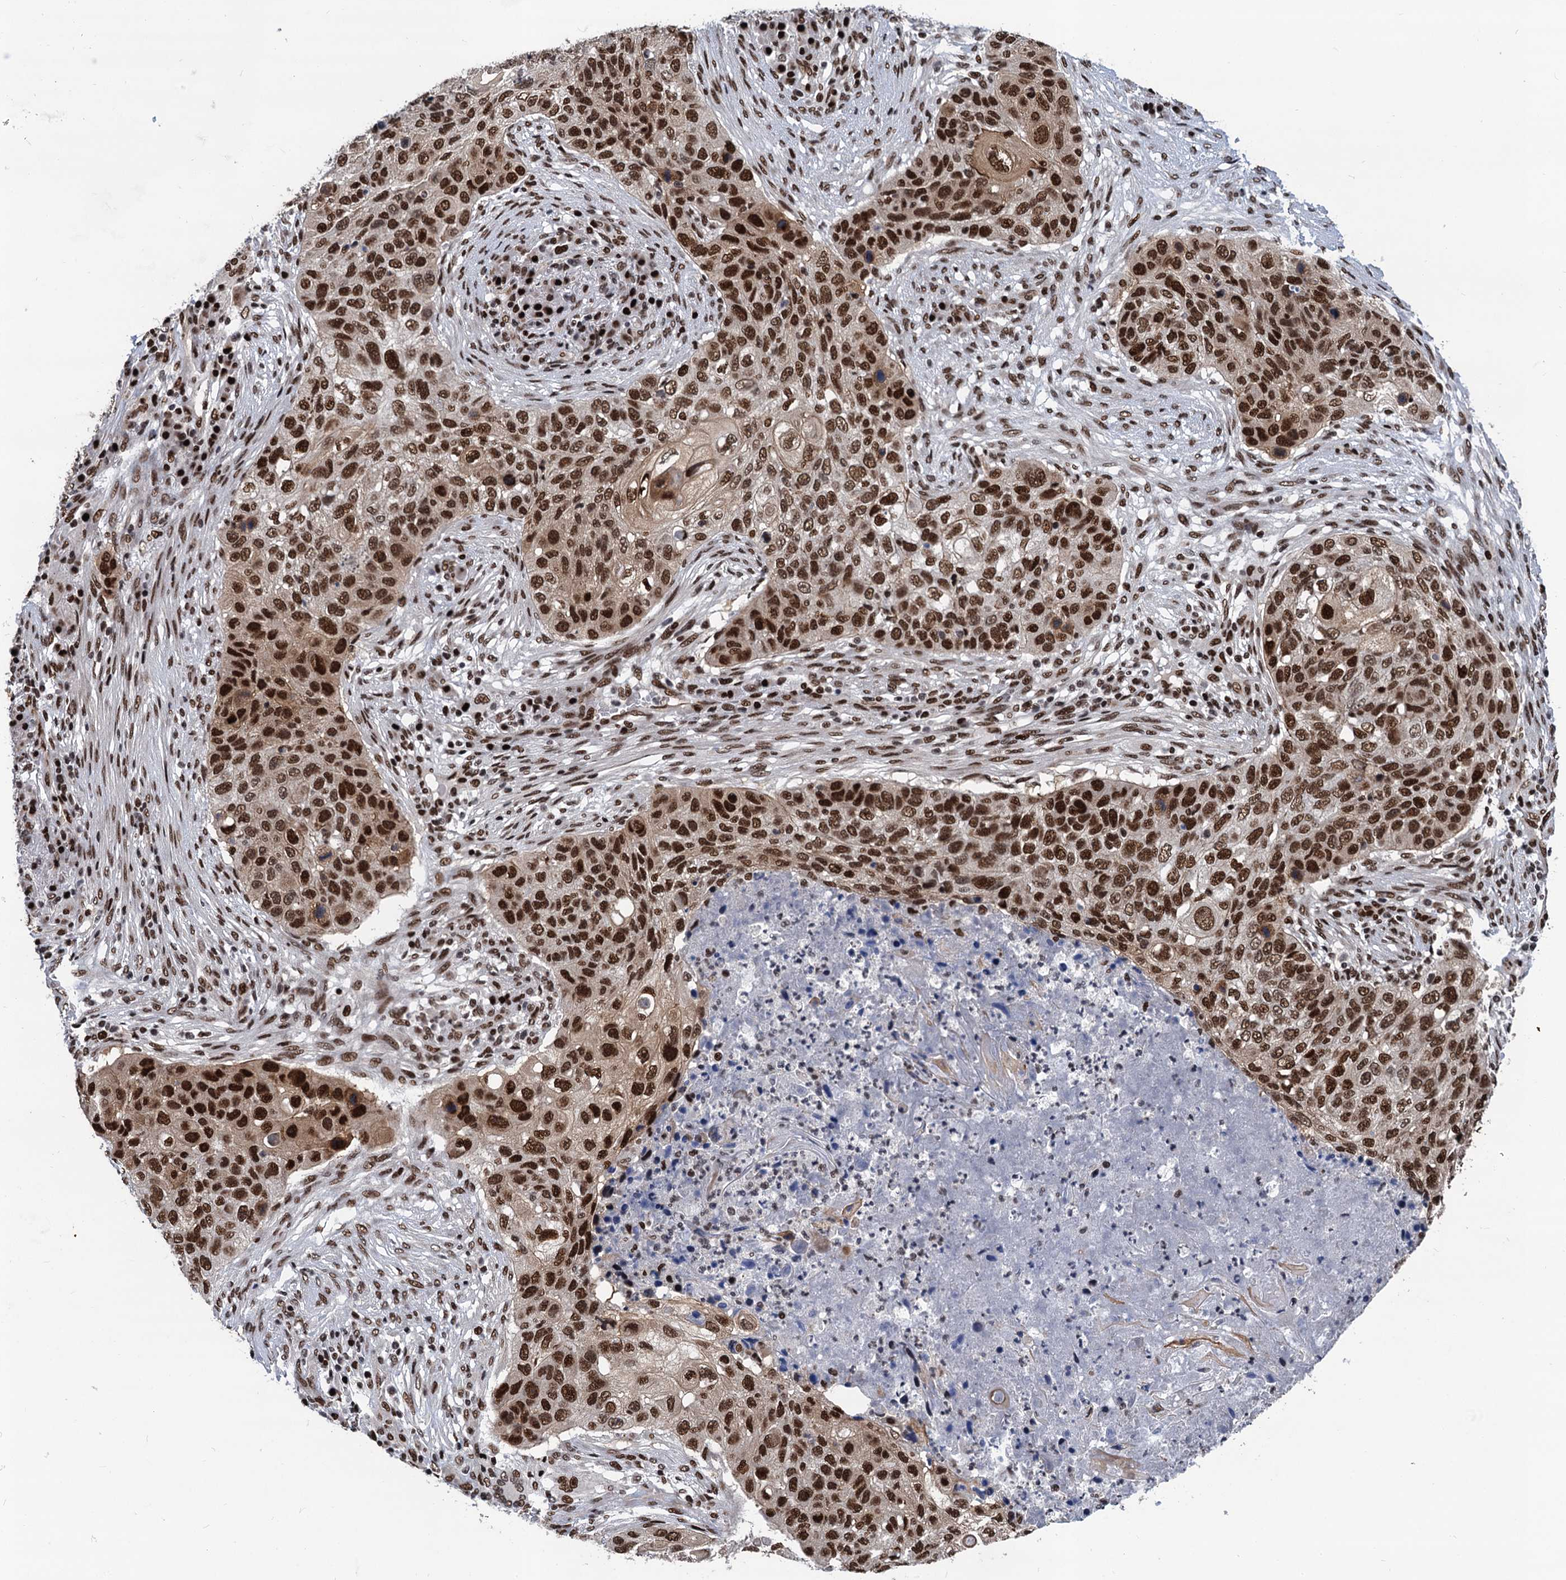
{"staining": {"intensity": "strong", "quantity": ">75%", "location": "nuclear"}, "tissue": "lung cancer", "cell_type": "Tumor cells", "image_type": "cancer", "snomed": [{"axis": "morphology", "description": "Squamous cell carcinoma, NOS"}, {"axis": "topography", "description": "Lung"}], "caption": "Tumor cells display high levels of strong nuclear staining in about >75% of cells in human lung cancer.", "gene": "PPP4R1", "patient": {"sex": "female", "age": 63}}